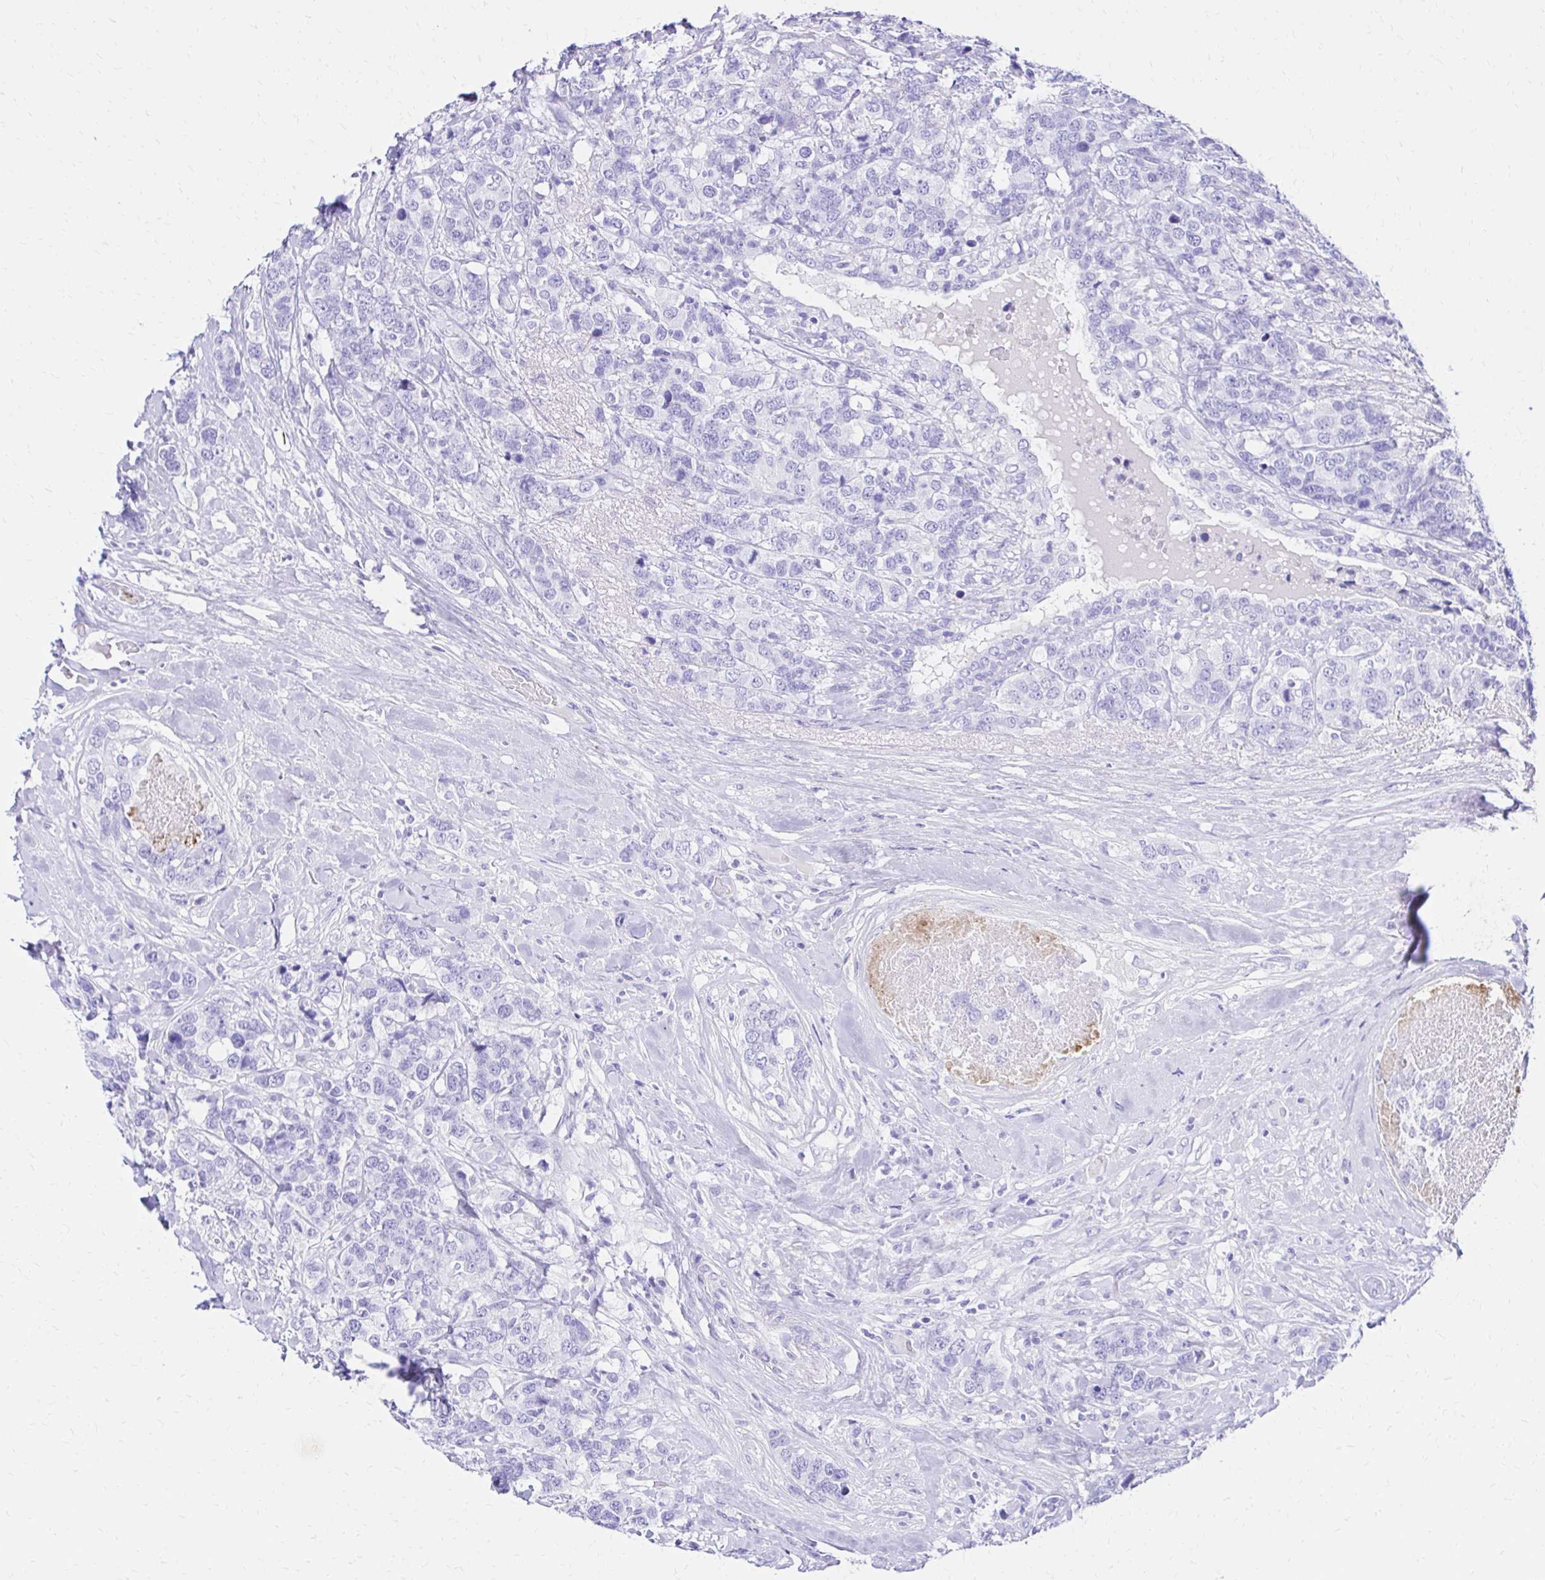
{"staining": {"intensity": "negative", "quantity": "none", "location": "none"}, "tissue": "breast cancer", "cell_type": "Tumor cells", "image_type": "cancer", "snomed": [{"axis": "morphology", "description": "Lobular carcinoma"}, {"axis": "topography", "description": "Breast"}], "caption": "DAB immunohistochemical staining of lobular carcinoma (breast) reveals no significant positivity in tumor cells.", "gene": "S100G", "patient": {"sex": "female", "age": 59}}